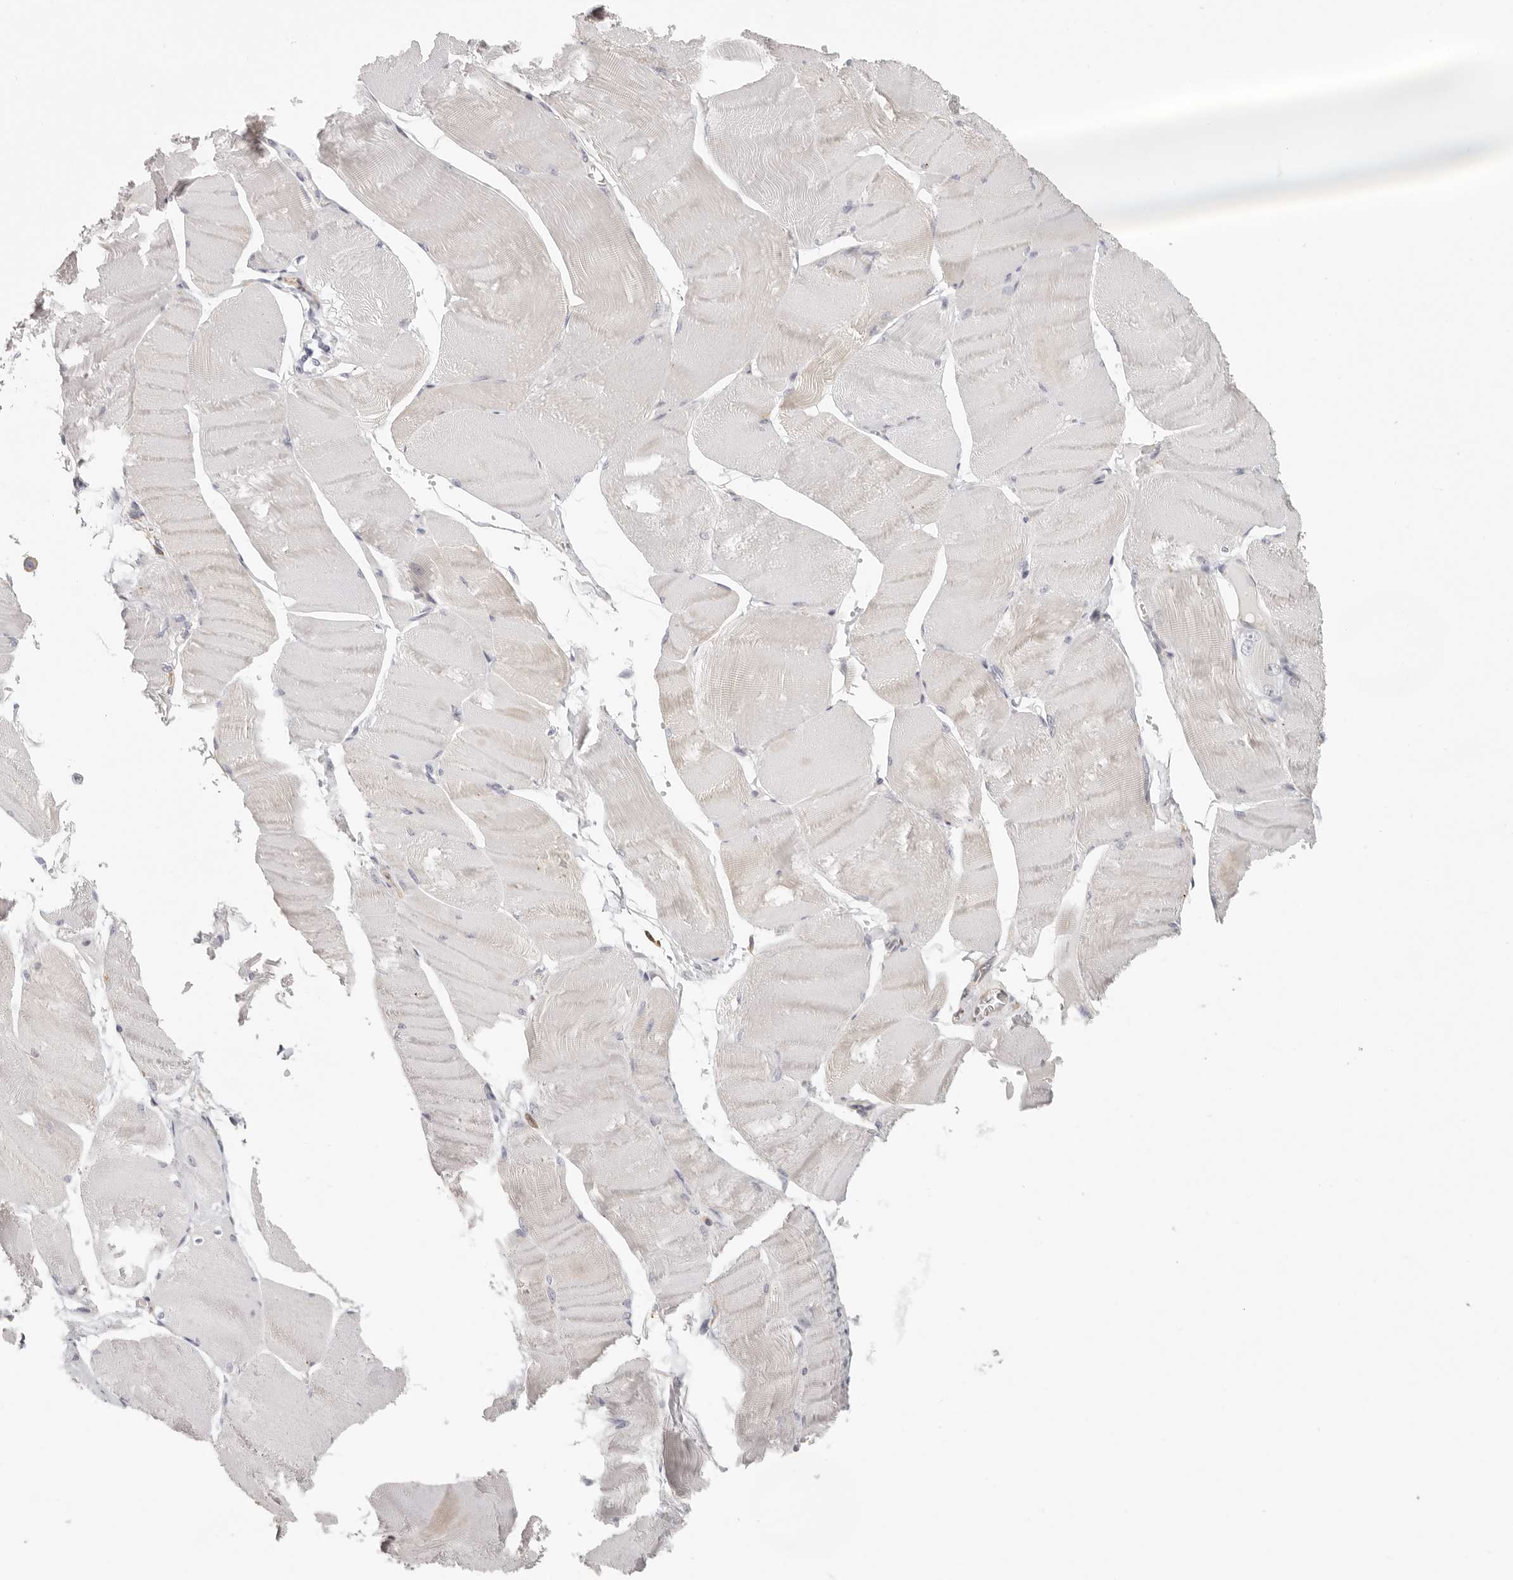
{"staining": {"intensity": "weak", "quantity": "<25%", "location": "cytoplasmic/membranous"}, "tissue": "skeletal muscle", "cell_type": "Myocytes", "image_type": "normal", "snomed": [{"axis": "morphology", "description": "Normal tissue, NOS"}, {"axis": "morphology", "description": "Basal cell carcinoma"}, {"axis": "topography", "description": "Skeletal muscle"}], "caption": "This image is of benign skeletal muscle stained with immunohistochemistry (IHC) to label a protein in brown with the nuclei are counter-stained blue. There is no expression in myocytes.", "gene": "ANXA9", "patient": {"sex": "female", "age": 64}}